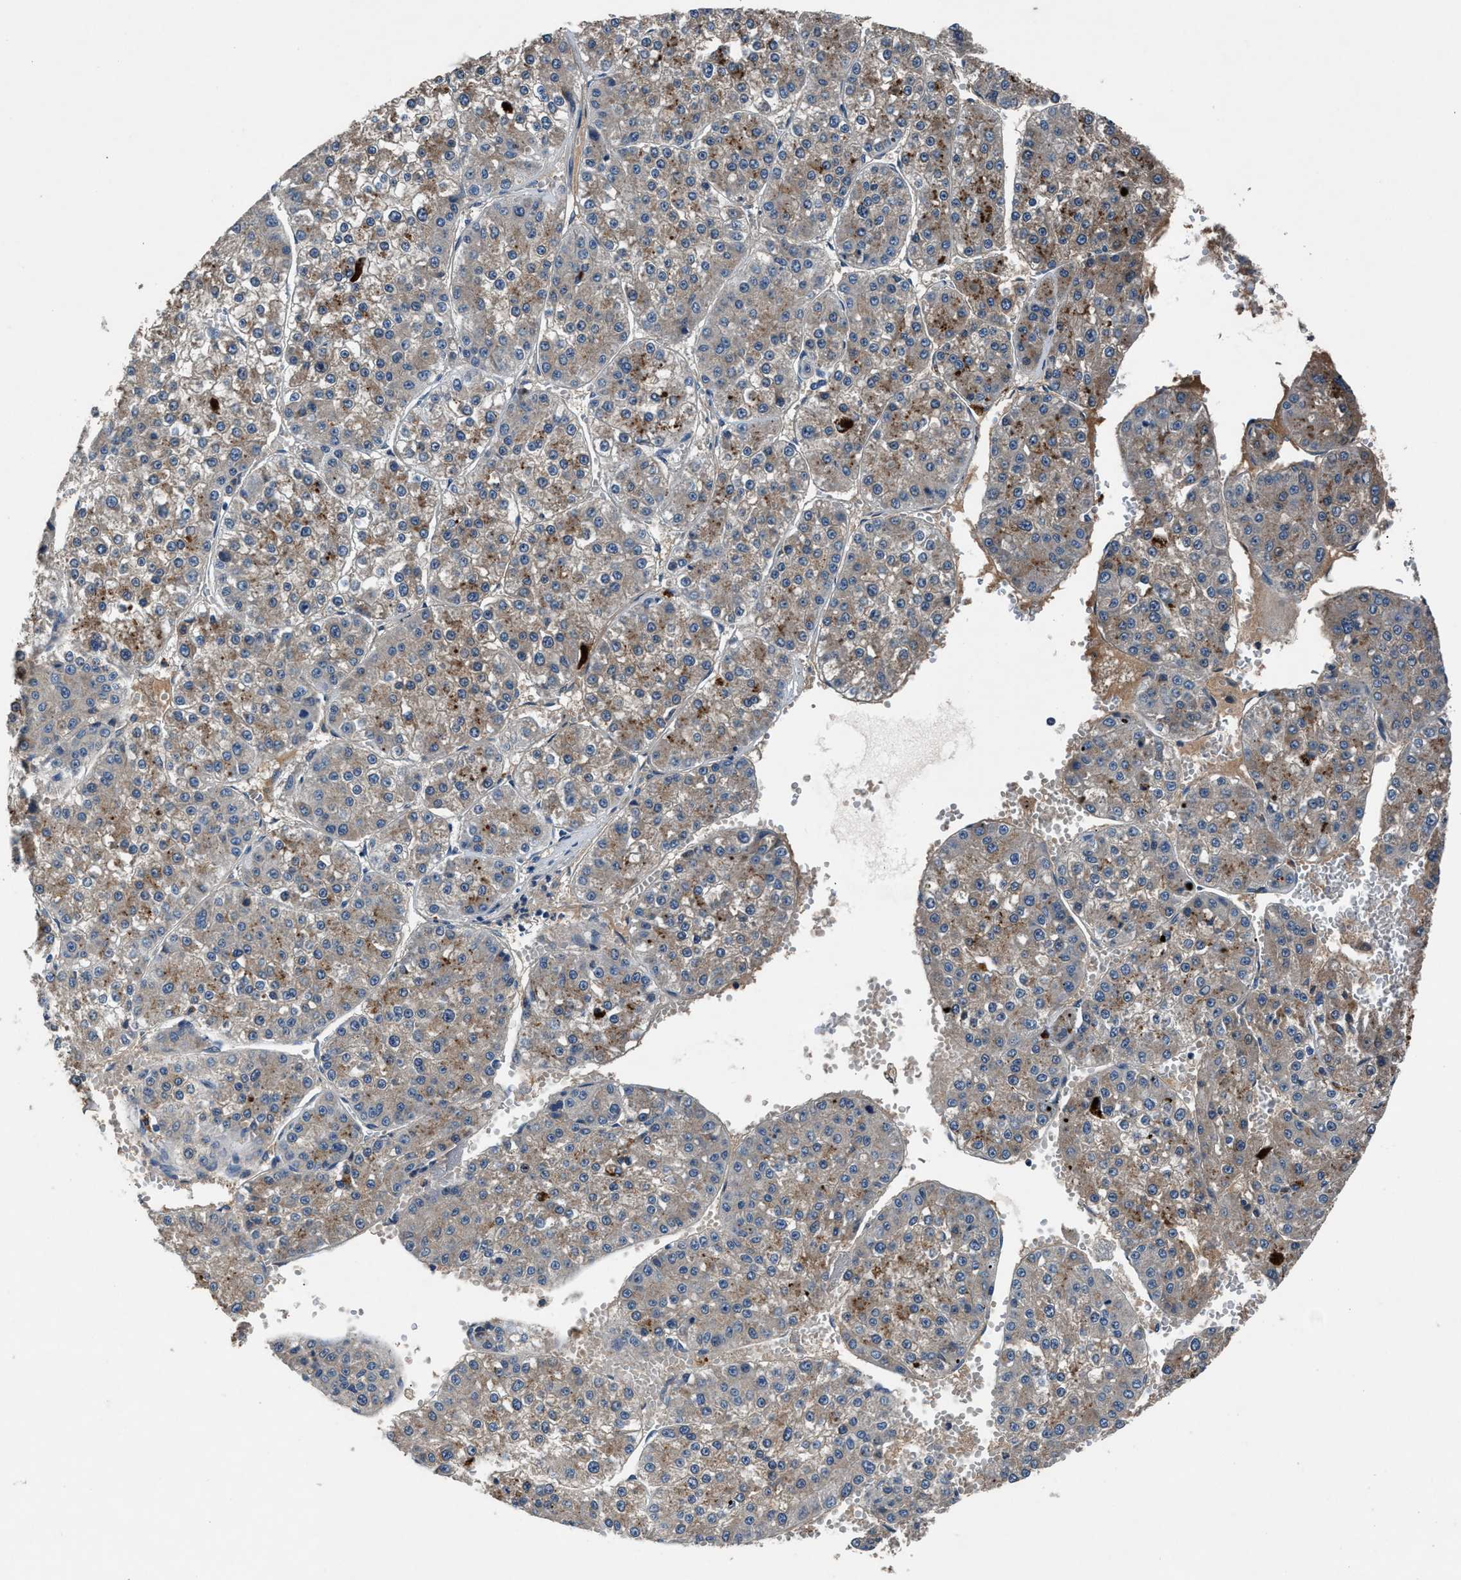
{"staining": {"intensity": "moderate", "quantity": "25%-75%", "location": "cytoplasmic/membranous"}, "tissue": "liver cancer", "cell_type": "Tumor cells", "image_type": "cancer", "snomed": [{"axis": "morphology", "description": "Carcinoma, Hepatocellular, NOS"}, {"axis": "topography", "description": "Liver"}], "caption": "Liver cancer (hepatocellular carcinoma) stained for a protein displays moderate cytoplasmic/membranous positivity in tumor cells. (IHC, brightfield microscopy, high magnification).", "gene": "PRXL2C", "patient": {"sex": "female", "age": 73}}